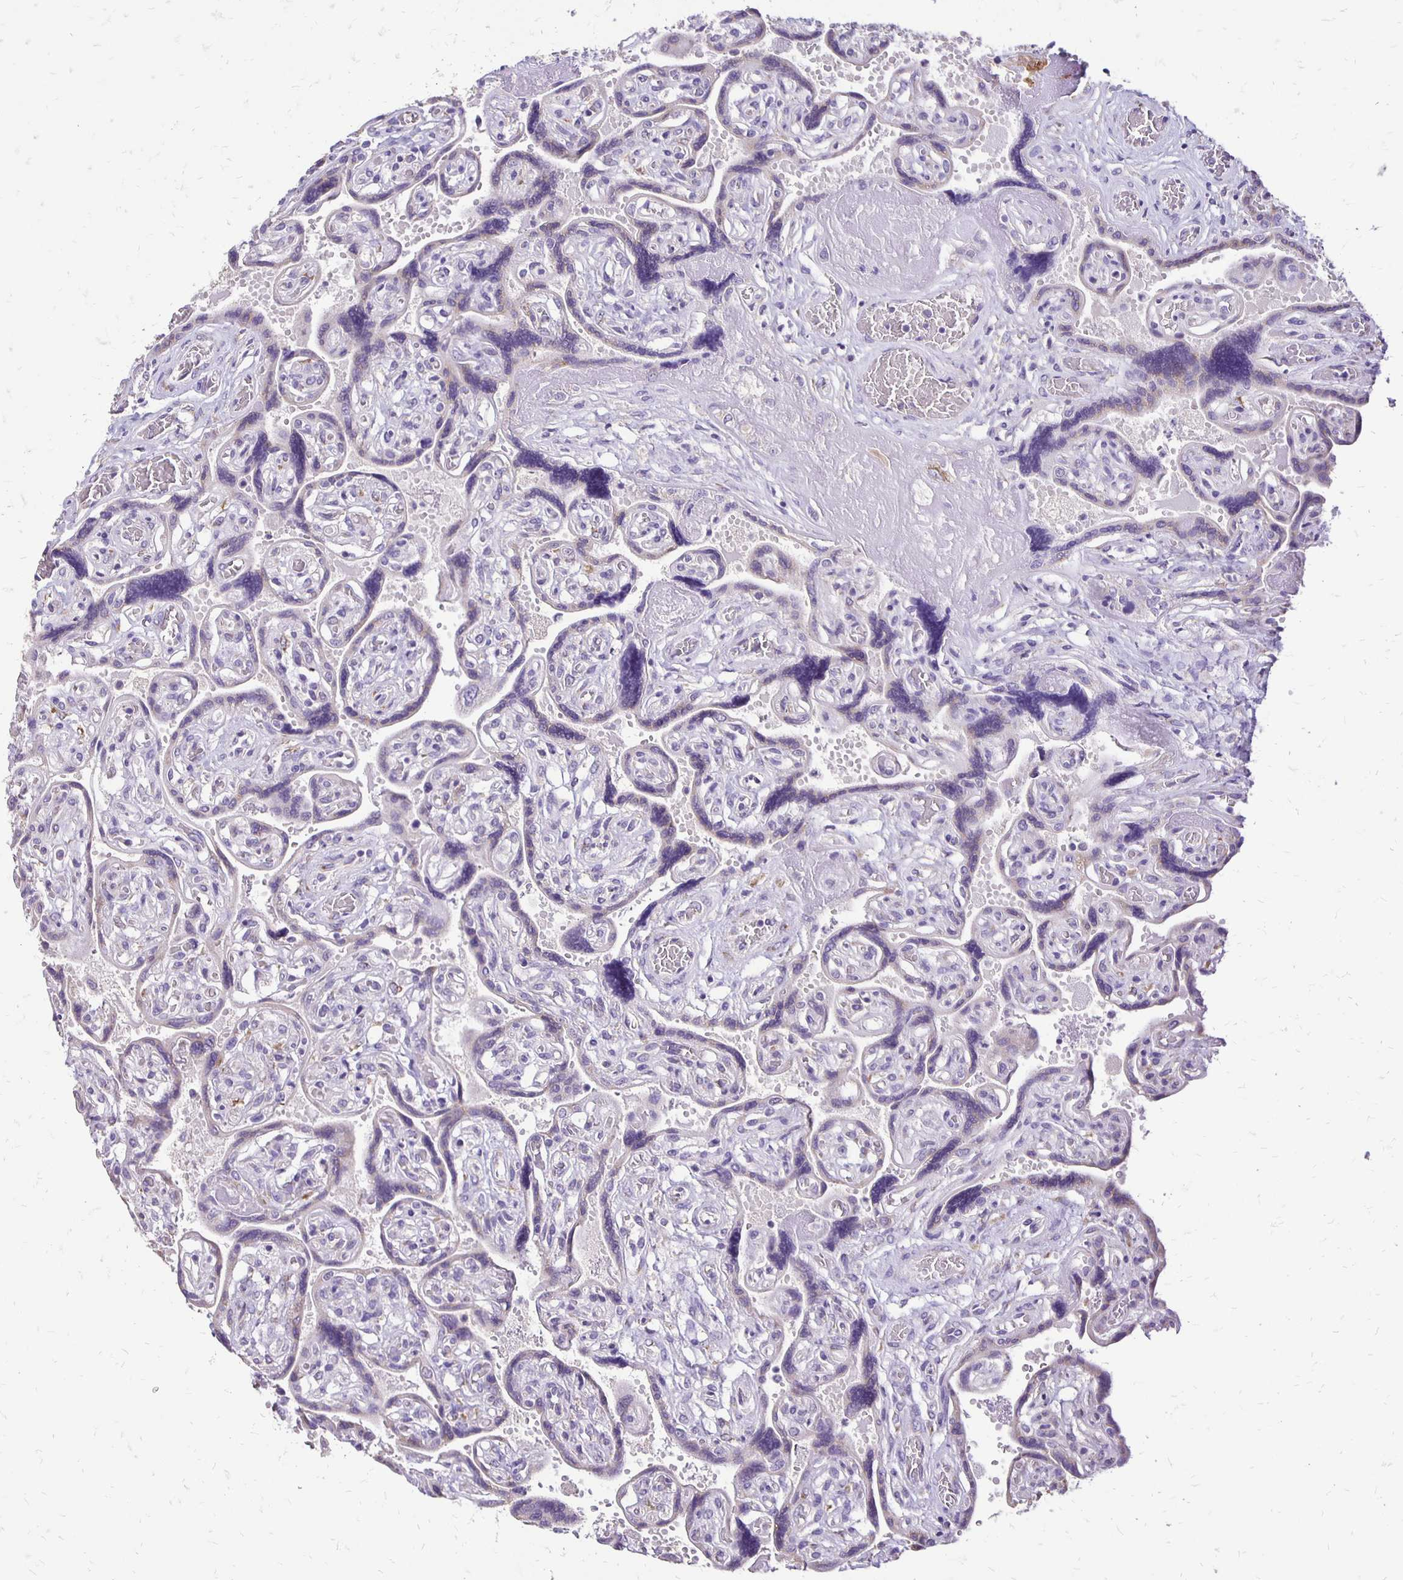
{"staining": {"intensity": "moderate", "quantity": ">75%", "location": "cytoplasmic/membranous"}, "tissue": "placenta", "cell_type": "Decidual cells", "image_type": "normal", "snomed": [{"axis": "morphology", "description": "Normal tissue, NOS"}, {"axis": "topography", "description": "Placenta"}], "caption": "Approximately >75% of decidual cells in normal placenta reveal moderate cytoplasmic/membranous protein positivity as visualized by brown immunohistochemical staining.", "gene": "ANKRD45", "patient": {"sex": "female", "age": 32}}